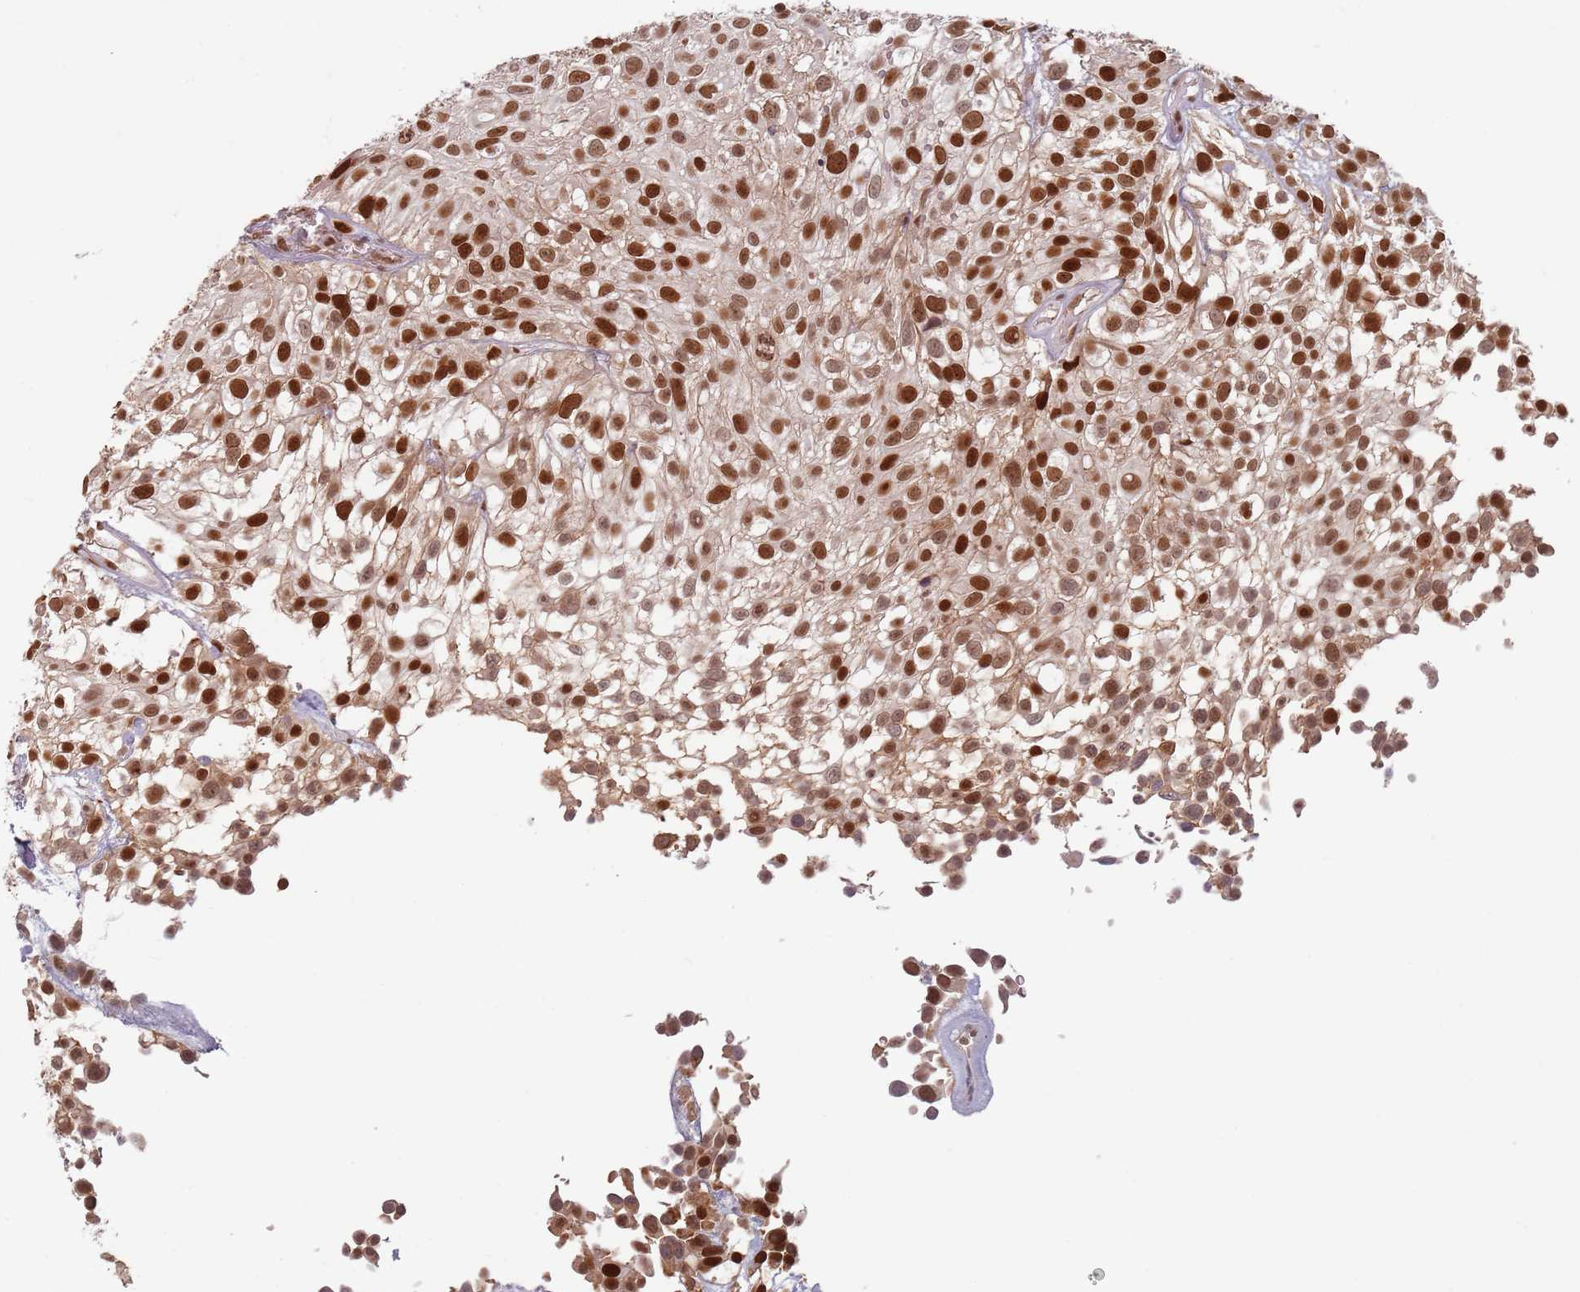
{"staining": {"intensity": "strong", "quantity": ">75%", "location": "nuclear"}, "tissue": "urothelial cancer", "cell_type": "Tumor cells", "image_type": "cancer", "snomed": [{"axis": "morphology", "description": "Urothelial carcinoma, High grade"}, {"axis": "topography", "description": "Urinary bladder"}], "caption": "Immunohistochemical staining of urothelial cancer demonstrates high levels of strong nuclear expression in approximately >75% of tumor cells. The protein of interest is shown in brown color, while the nuclei are stained blue.", "gene": "NUP50", "patient": {"sex": "male", "age": 56}}